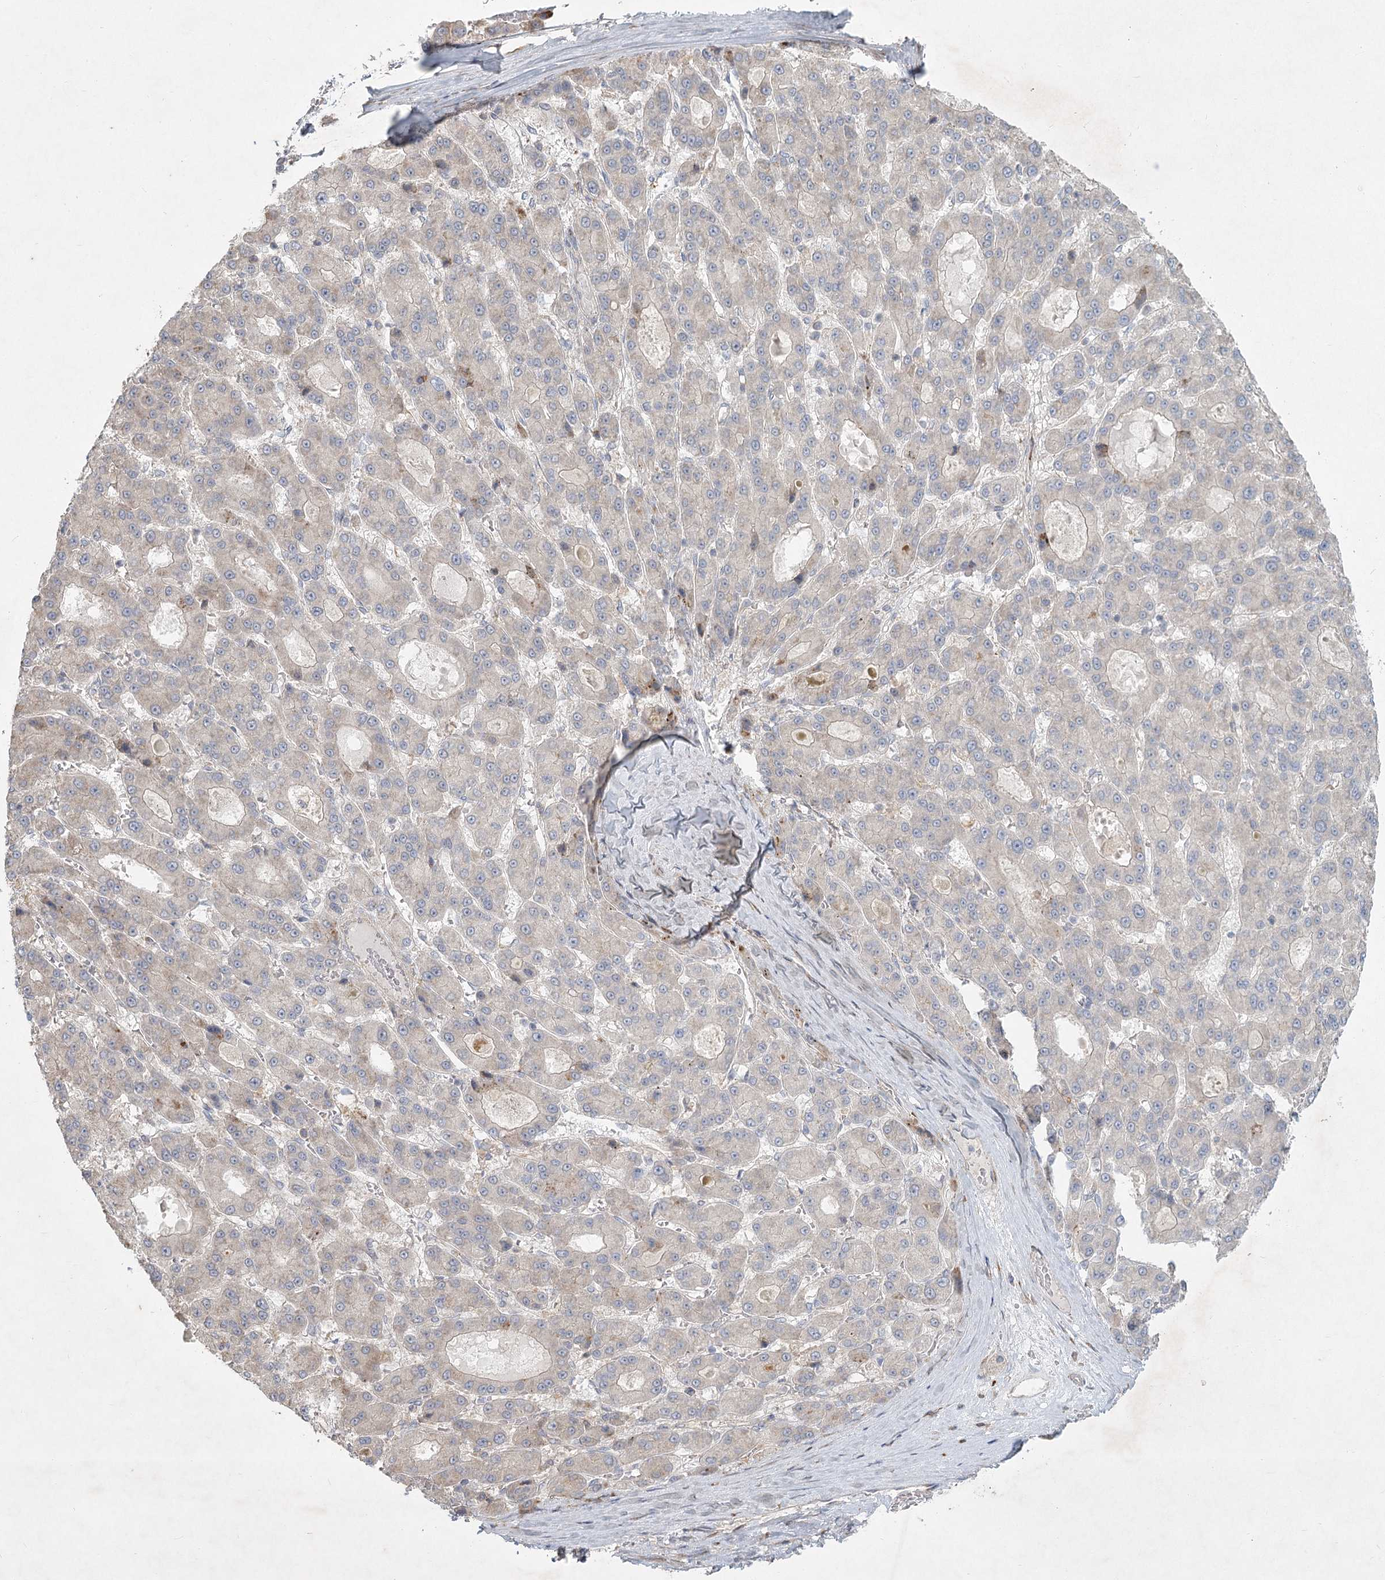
{"staining": {"intensity": "negative", "quantity": "none", "location": "none"}, "tissue": "liver cancer", "cell_type": "Tumor cells", "image_type": "cancer", "snomed": [{"axis": "morphology", "description": "Carcinoma, Hepatocellular, NOS"}, {"axis": "topography", "description": "Liver"}], "caption": "This is a photomicrograph of immunohistochemistry (IHC) staining of liver cancer (hepatocellular carcinoma), which shows no staining in tumor cells.", "gene": "FAM110C", "patient": {"sex": "male", "age": 70}}